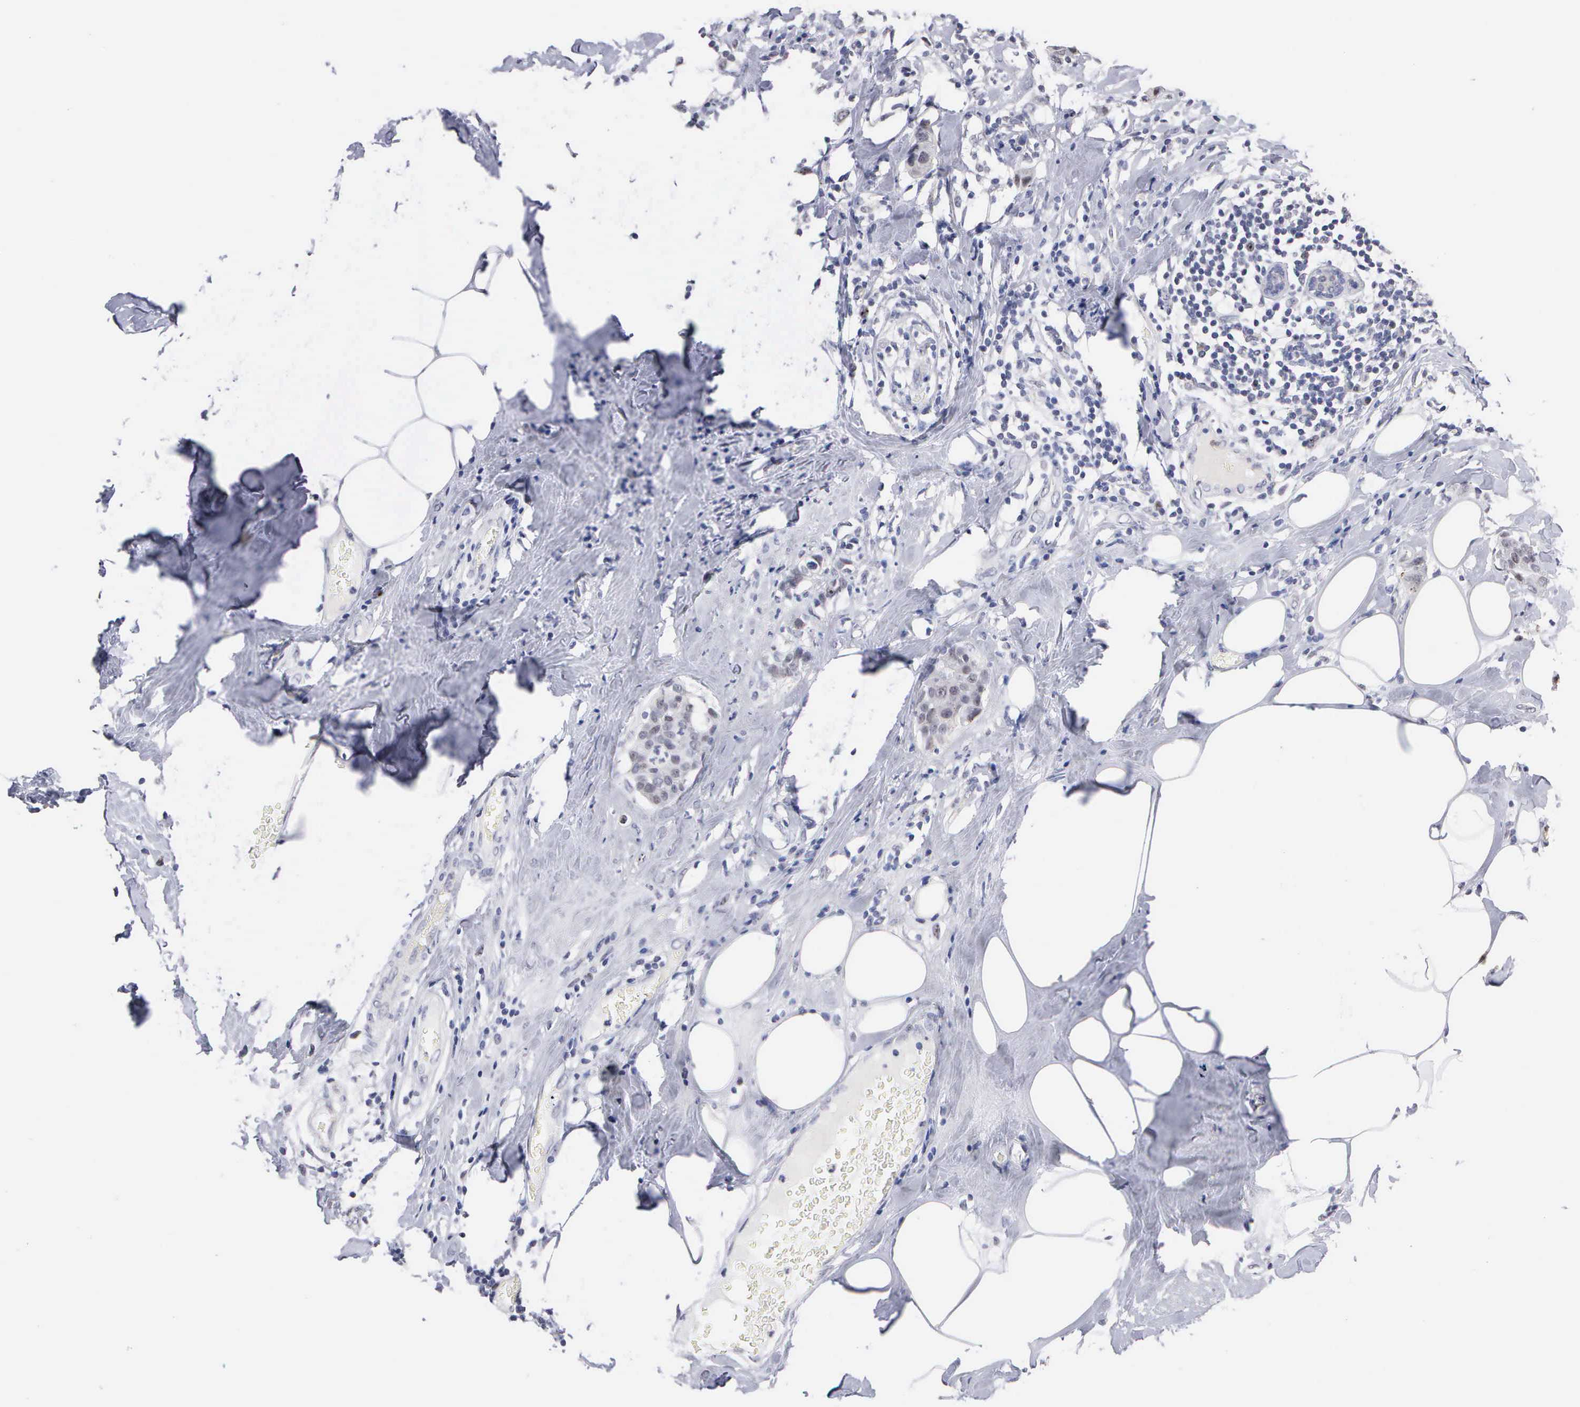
{"staining": {"intensity": "negative", "quantity": "none", "location": "none"}, "tissue": "breast cancer", "cell_type": "Tumor cells", "image_type": "cancer", "snomed": [{"axis": "morphology", "description": "Duct carcinoma"}, {"axis": "topography", "description": "Breast"}], "caption": "Tumor cells are negative for protein expression in human breast infiltrating ductal carcinoma. Nuclei are stained in blue.", "gene": "KDM6A", "patient": {"sex": "female", "age": 45}}